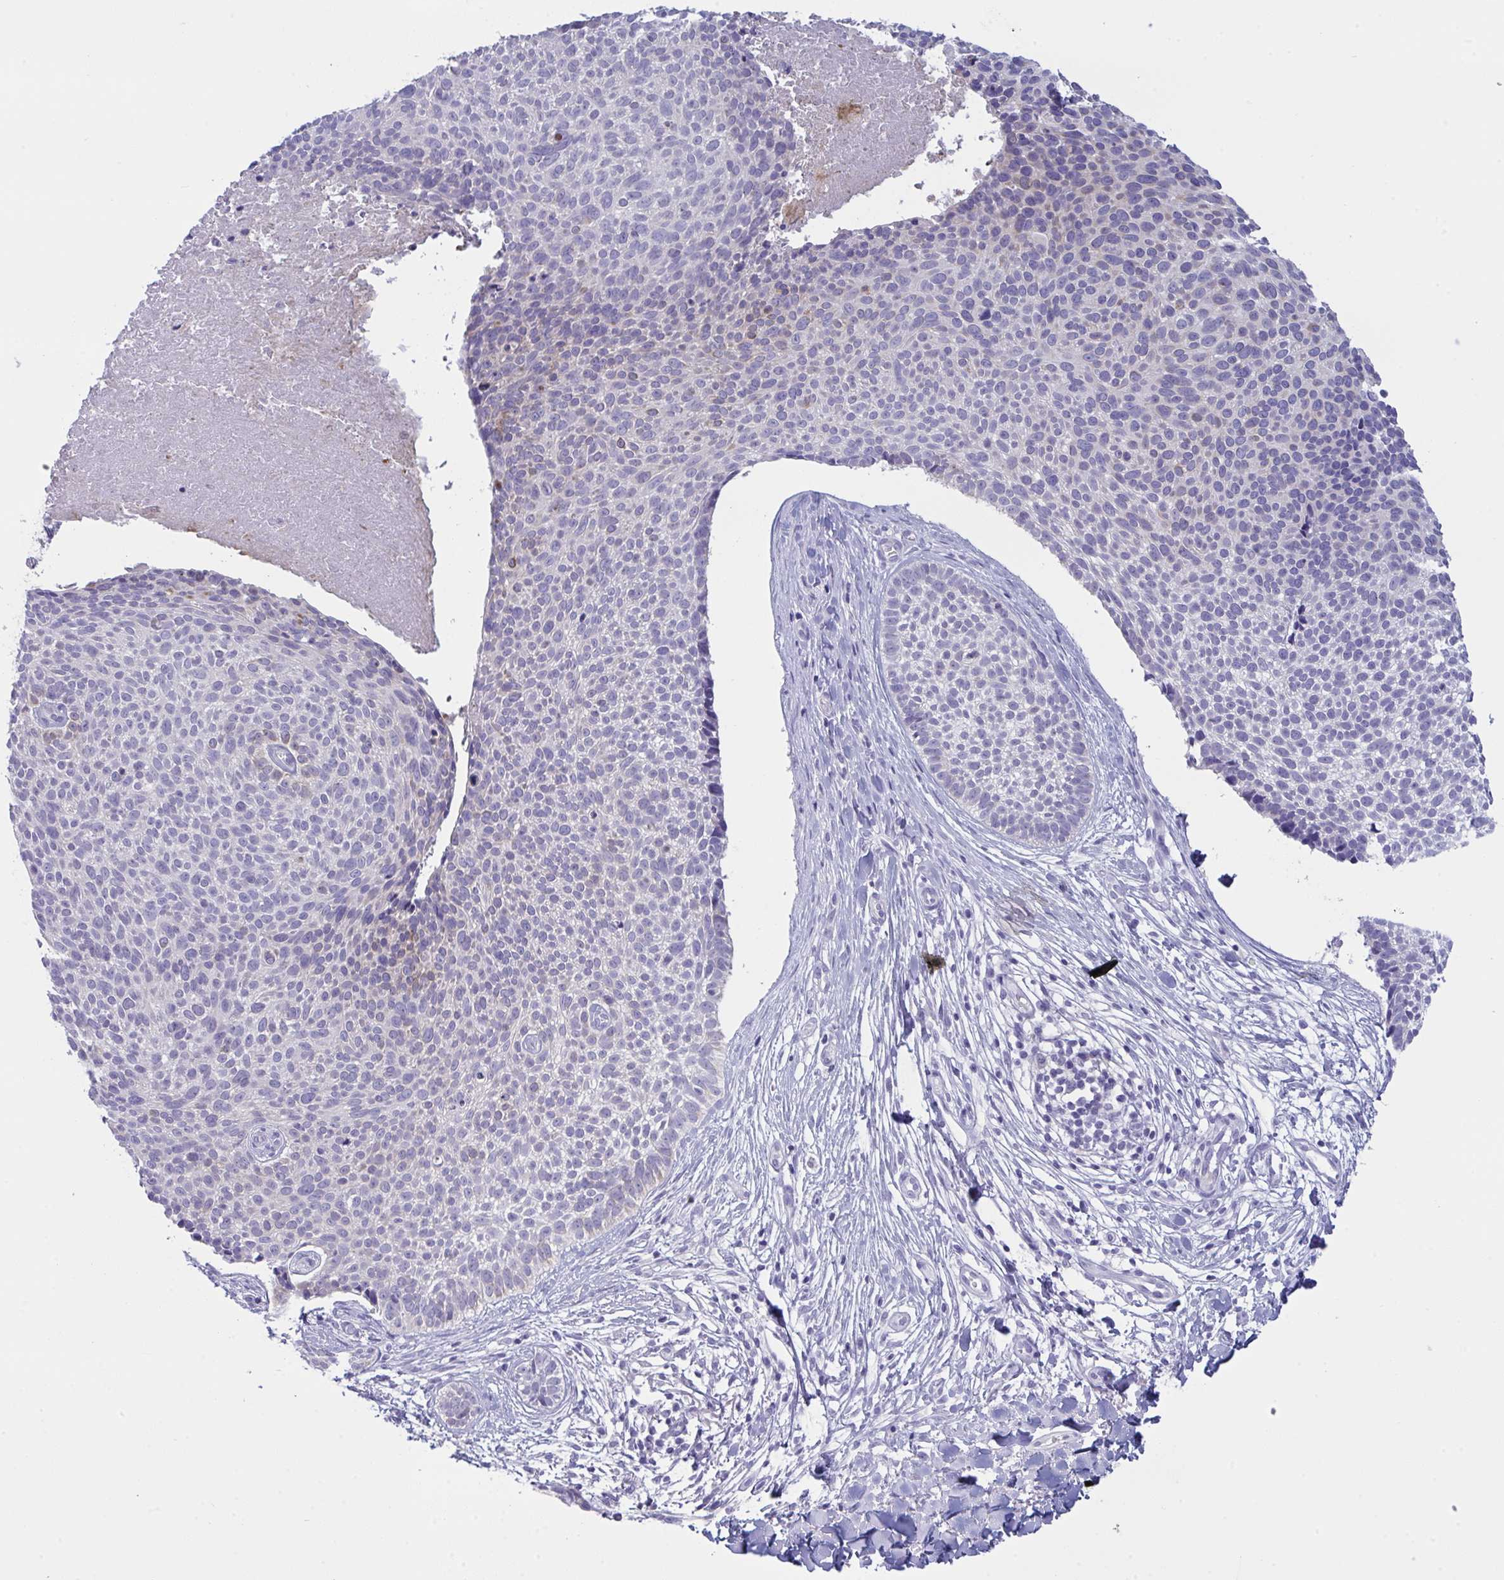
{"staining": {"intensity": "negative", "quantity": "none", "location": "none"}, "tissue": "skin cancer", "cell_type": "Tumor cells", "image_type": "cancer", "snomed": [{"axis": "morphology", "description": "Basal cell carcinoma"}, {"axis": "topography", "description": "Skin"}, {"axis": "topography", "description": "Skin of back"}], "caption": "Immunohistochemistry (IHC) micrograph of neoplastic tissue: human skin cancer stained with DAB (3,3'-diaminobenzidine) exhibits no significant protein positivity in tumor cells.", "gene": "TENT5D", "patient": {"sex": "male", "age": 81}}